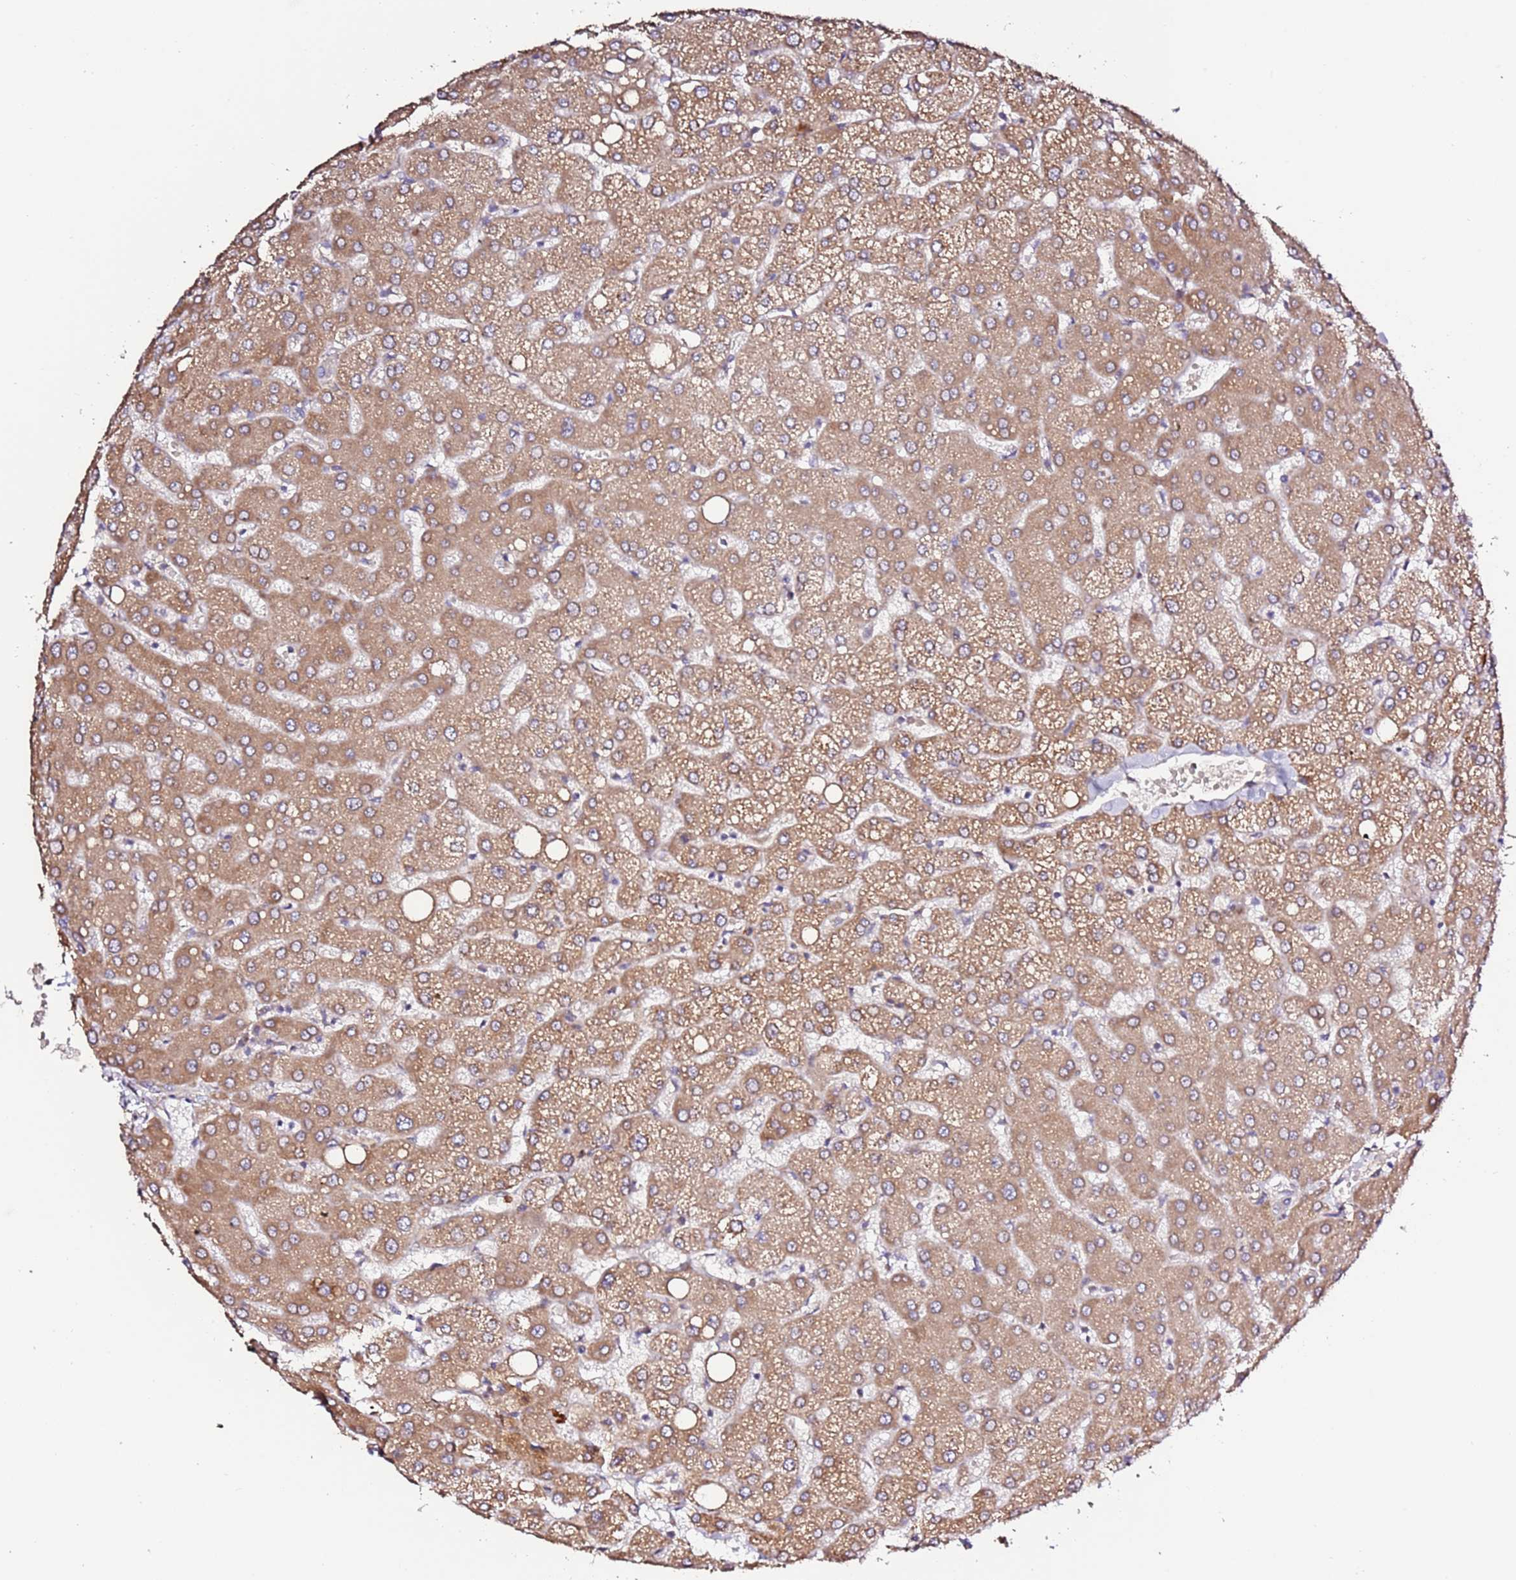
{"staining": {"intensity": "negative", "quantity": "none", "location": "none"}, "tissue": "liver", "cell_type": "Cholangiocytes", "image_type": "normal", "snomed": [{"axis": "morphology", "description": "Normal tissue, NOS"}, {"axis": "topography", "description": "Liver"}], "caption": "A micrograph of human liver is negative for staining in cholangiocytes. (Brightfield microscopy of DAB (3,3'-diaminobenzidine) IHC at high magnification).", "gene": "HSD17B7", "patient": {"sex": "female", "age": 54}}